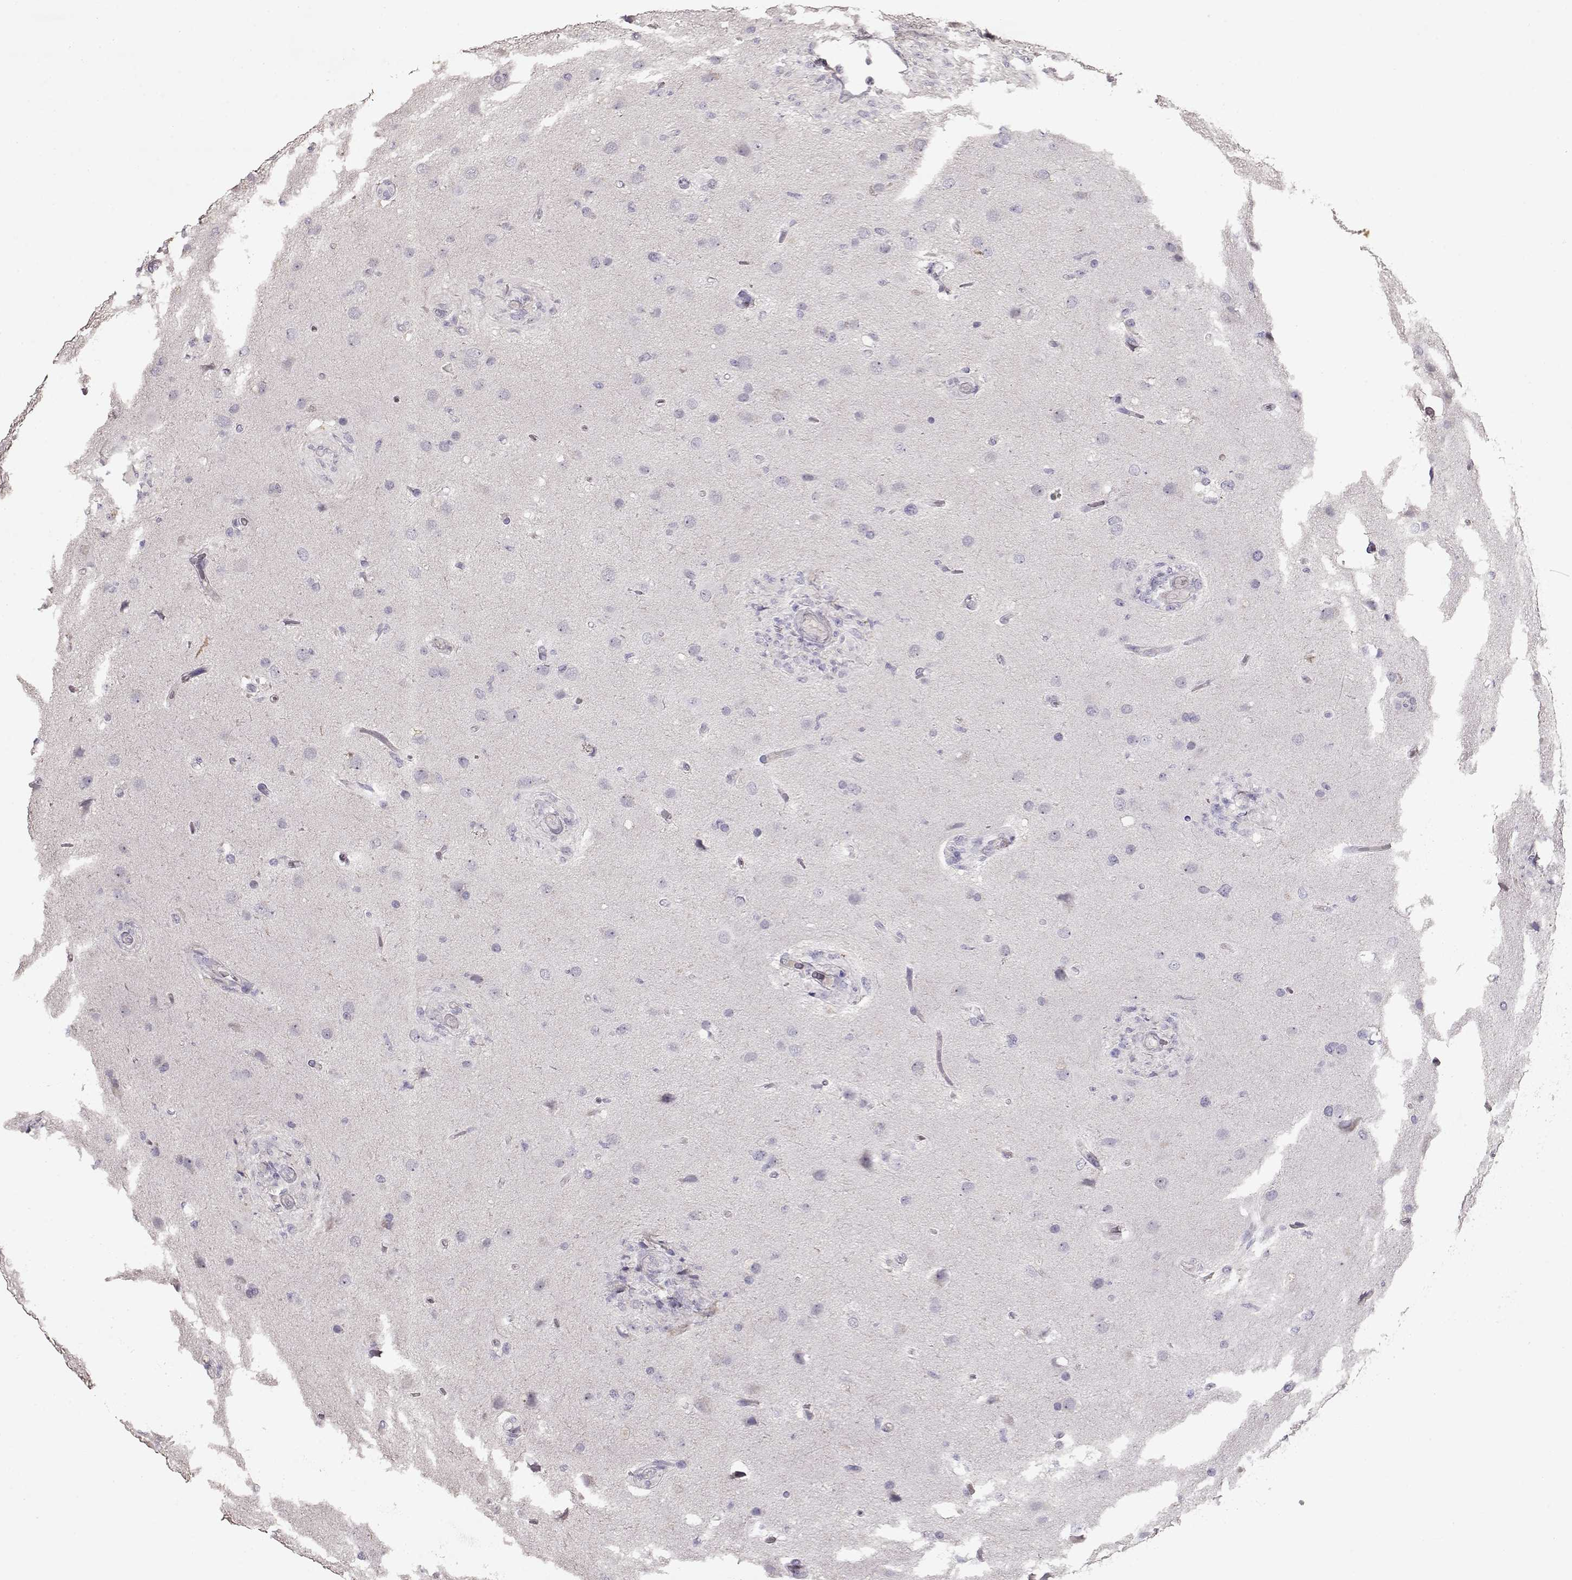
{"staining": {"intensity": "negative", "quantity": "none", "location": "none"}, "tissue": "glioma", "cell_type": "Tumor cells", "image_type": "cancer", "snomed": [{"axis": "morphology", "description": "Glioma, malignant, High grade"}, {"axis": "topography", "description": "Brain"}], "caption": "An image of malignant high-grade glioma stained for a protein exhibits no brown staining in tumor cells.", "gene": "SLC18A1", "patient": {"sex": "male", "age": 68}}